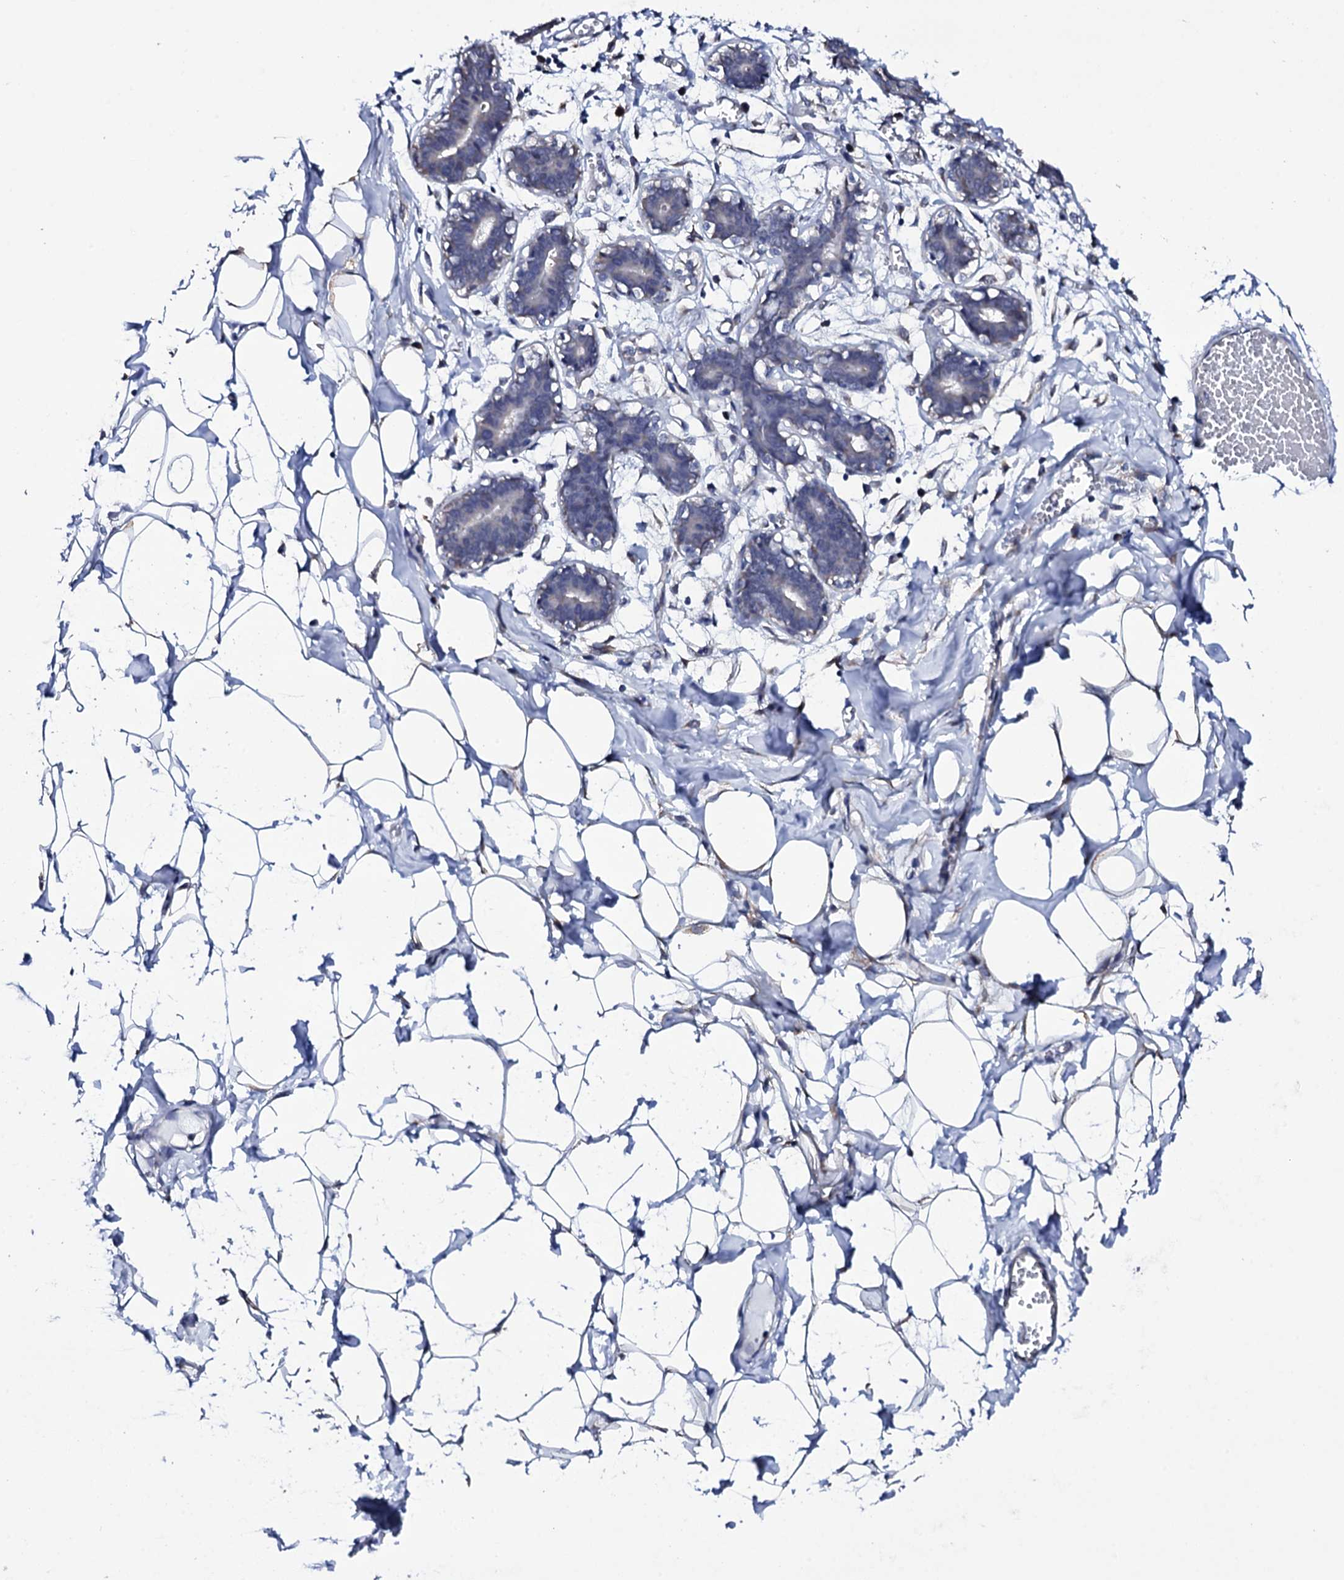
{"staining": {"intensity": "negative", "quantity": "none", "location": "none"}, "tissue": "breast", "cell_type": "Adipocytes", "image_type": "normal", "snomed": [{"axis": "morphology", "description": "Normal tissue, NOS"}, {"axis": "topography", "description": "Breast"}], "caption": "Adipocytes show no significant protein staining in normal breast. (Immunohistochemistry, brightfield microscopy, high magnification).", "gene": "GAREM1", "patient": {"sex": "female", "age": 27}}